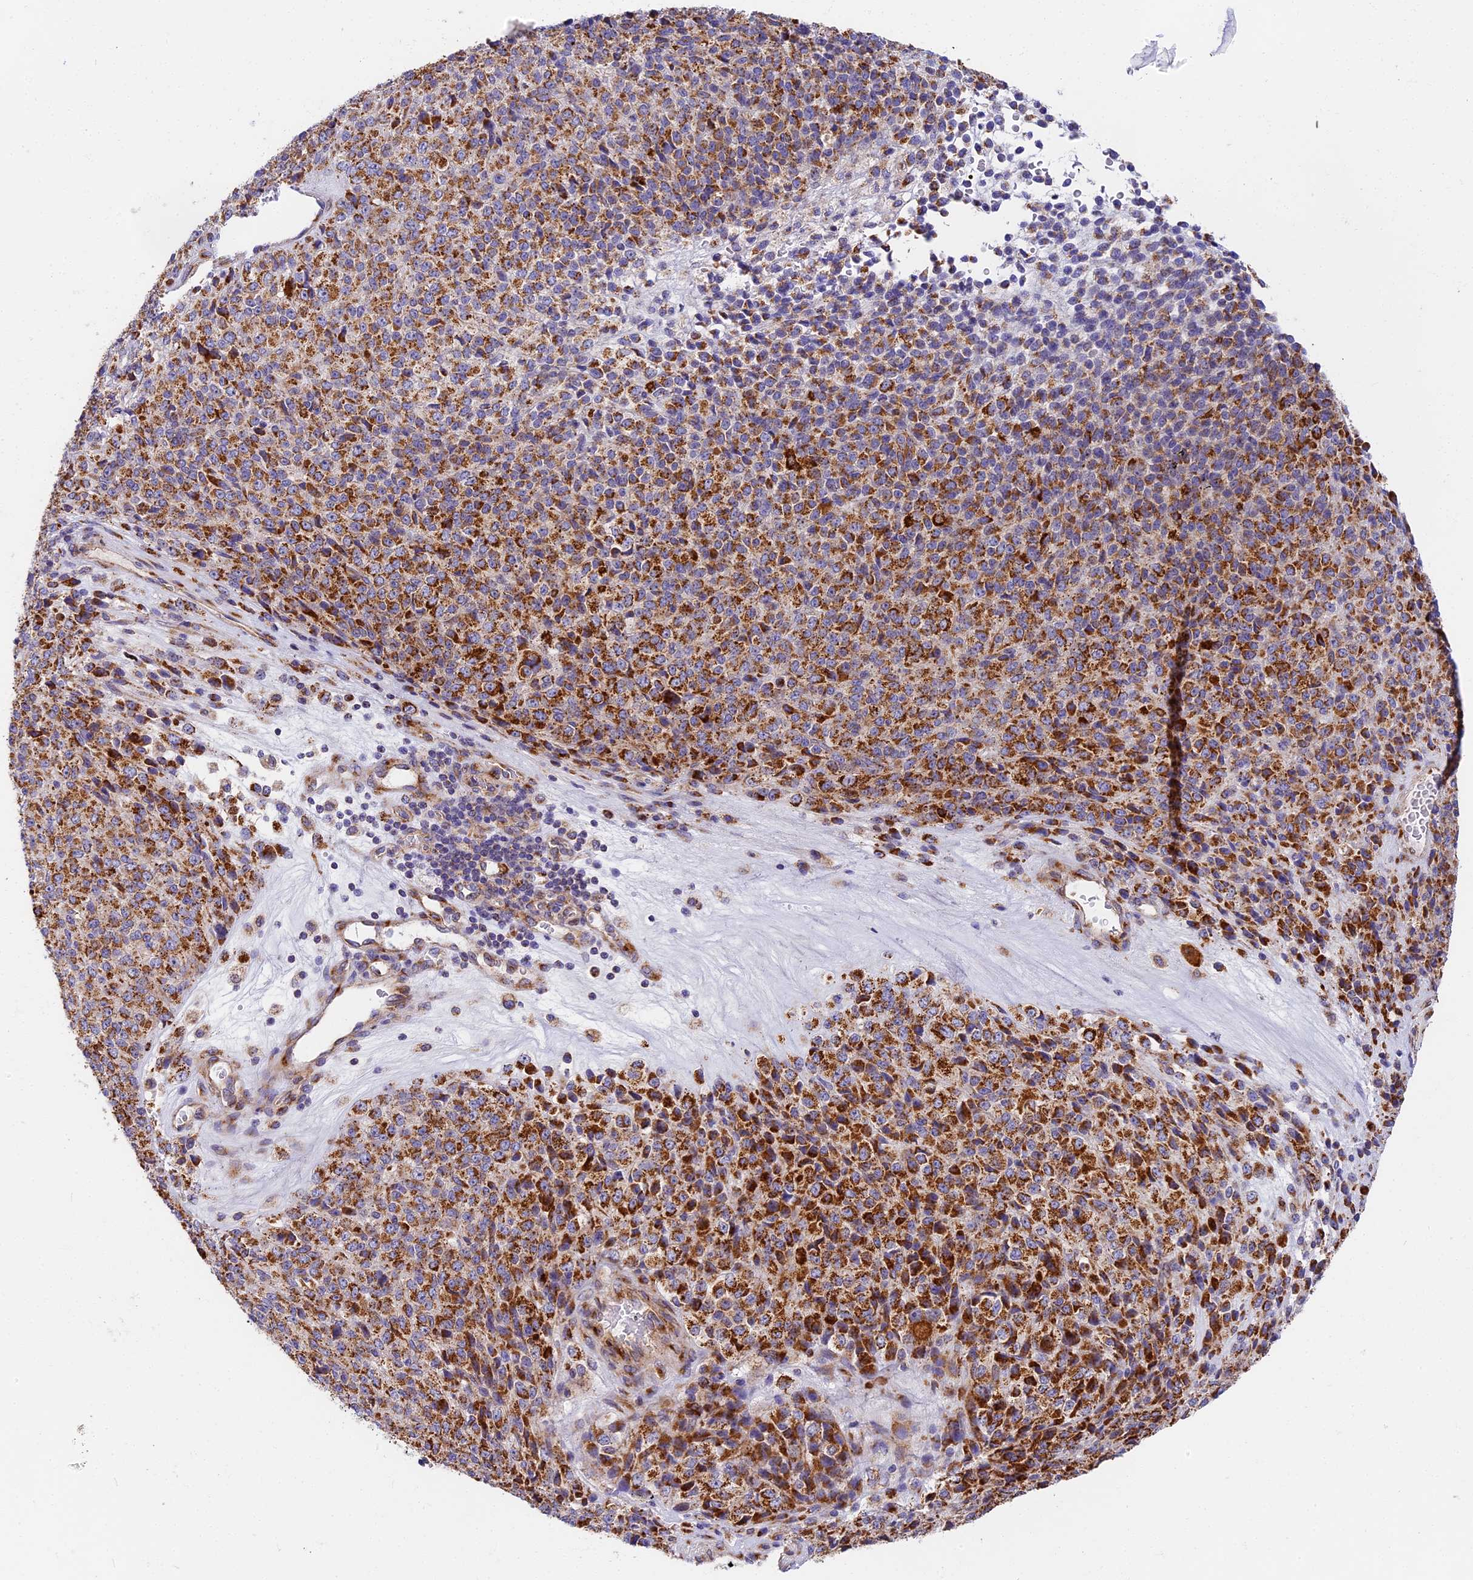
{"staining": {"intensity": "strong", "quantity": ">75%", "location": "cytoplasmic/membranous"}, "tissue": "melanoma", "cell_type": "Tumor cells", "image_type": "cancer", "snomed": [{"axis": "morphology", "description": "Malignant melanoma, Metastatic site"}, {"axis": "topography", "description": "Brain"}], "caption": "Immunohistochemical staining of malignant melanoma (metastatic site) reveals strong cytoplasmic/membranous protein expression in approximately >75% of tumor cells.", "gene": "MRAS", "patient": {"sex": "female", "age": 56}}